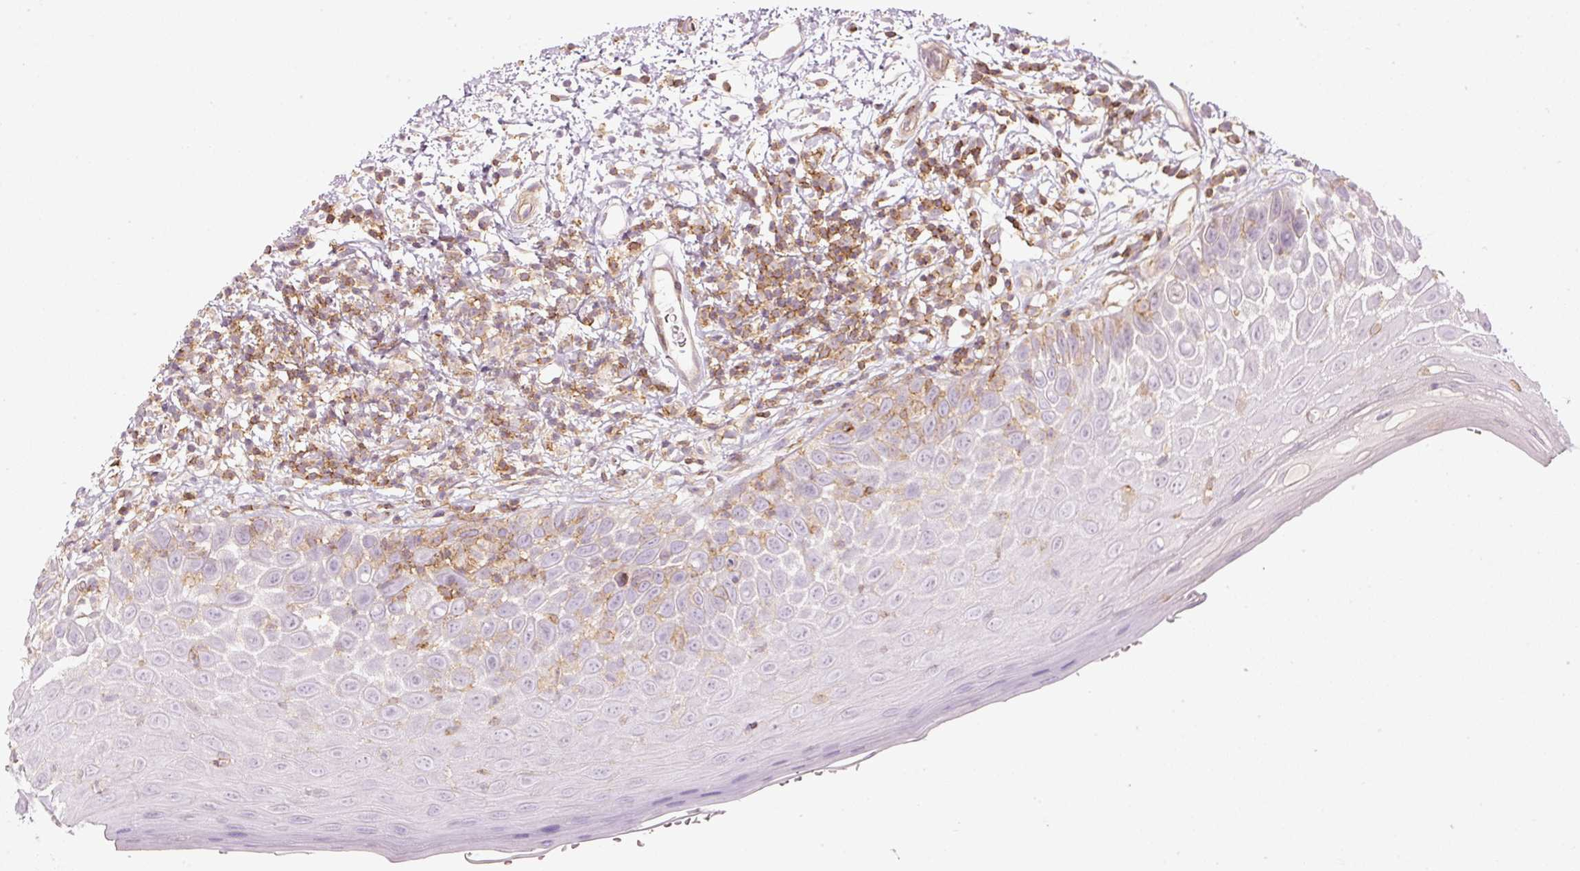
{"staining": {"intensity": "weak", "quantity": "<25%", "location": "cytoplasmic/membranous"}, "tissue": "oral mucosa", "cell_type": "Squamous epithelial cells", "image_type": "normal", "snomed": [{"axis": "morphology", "description": "Normal tissue, NOS"}, {"axis": "morphology", "description": "Squamous cell carcinoma, NOS"}, {"axis": "topography", "description": "Oral tissue"}, {"axis": "topography", "description": "Tounge, NOS"}, {"axis": "topography", "description": "Head-Neck"}], "caption": "Squamous epithelial cells are negative for brown protein staining in normal oral mucosa. (DAB immunohistochemistry (IHC), high magnification).", "gene": "SIPA1", "patient": {"sex": "male", "age": 76}}